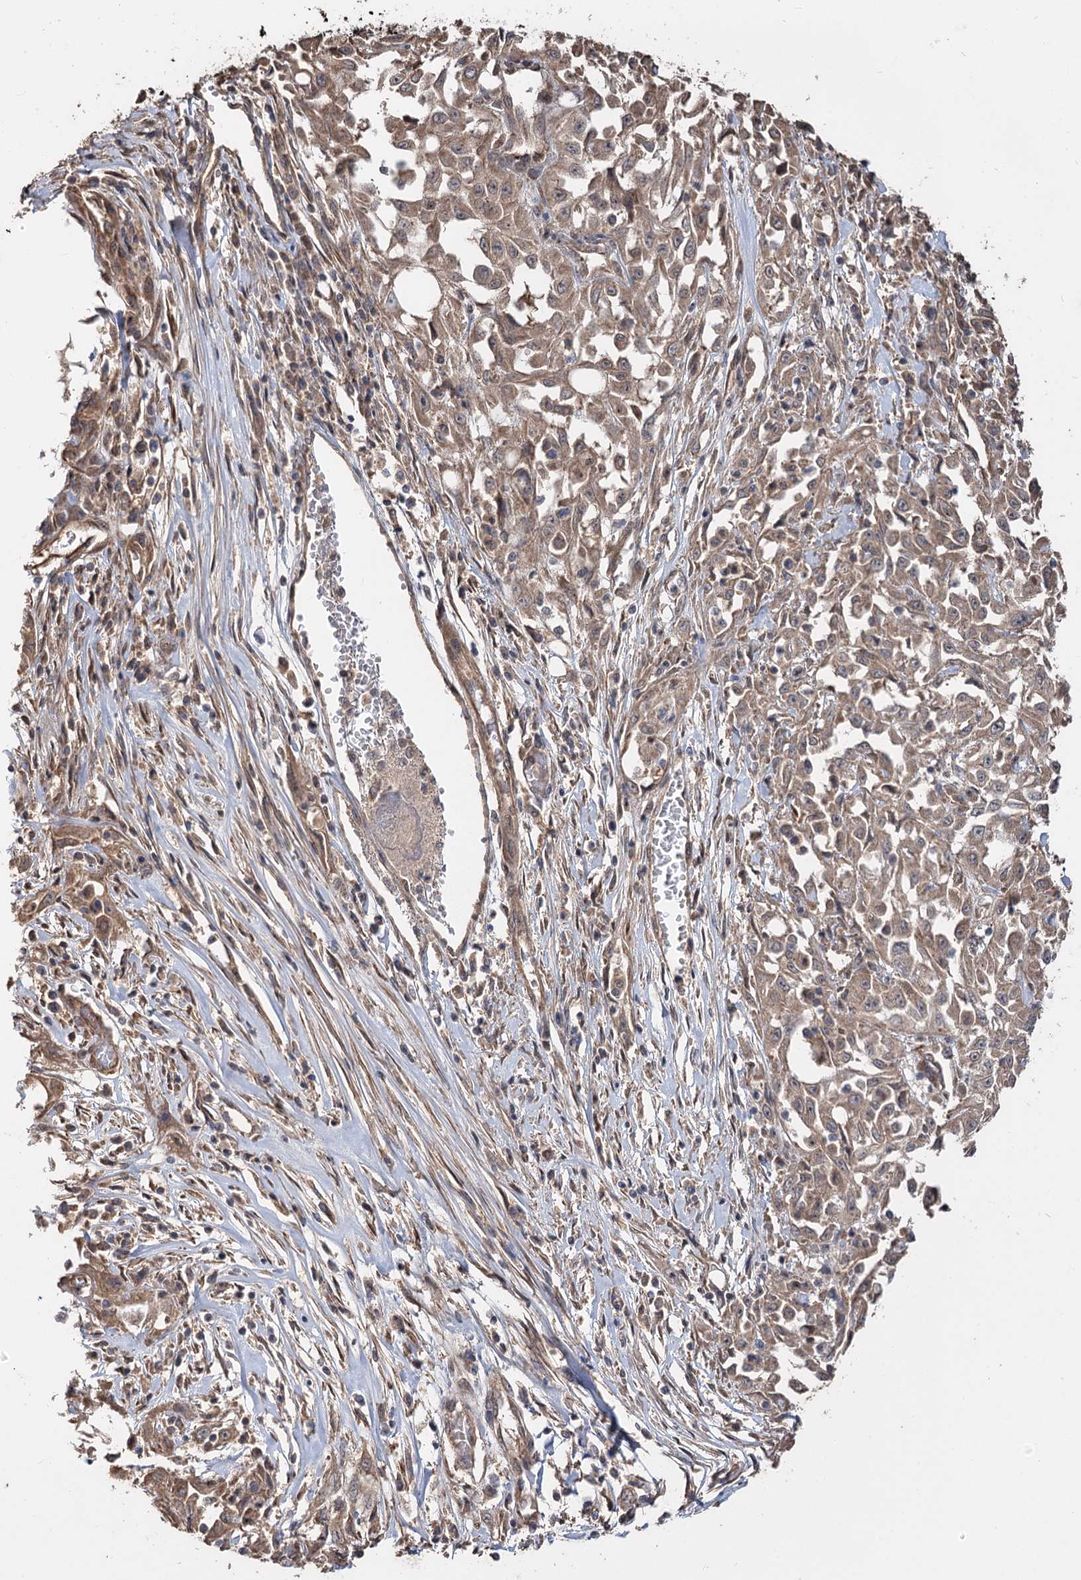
{"staining": {"intensity": "moderate", "quantity": ">75%", "location": "cytoplasmic/membranous"}, "tissue": "skin cancer", "cell_type": "Tumor cells", "image_type": "cancer", "snomed": [{"axis": "morphology", "description": "Squamous cell carcinoma, NOS"}, {"axis": "morphology", "description": "Squamous cell carcinoma, metastatic, NOS"}, {"axis": "topography", "description": "Skin"}, {"axis": "topography", "description": "Lymph node"}], "caption": "Human skin cancer stained with a protein marker exhibits moderate staining in tumor cells.", "gene": "SPART", "patient": {"sex": "male", "age": 75}}